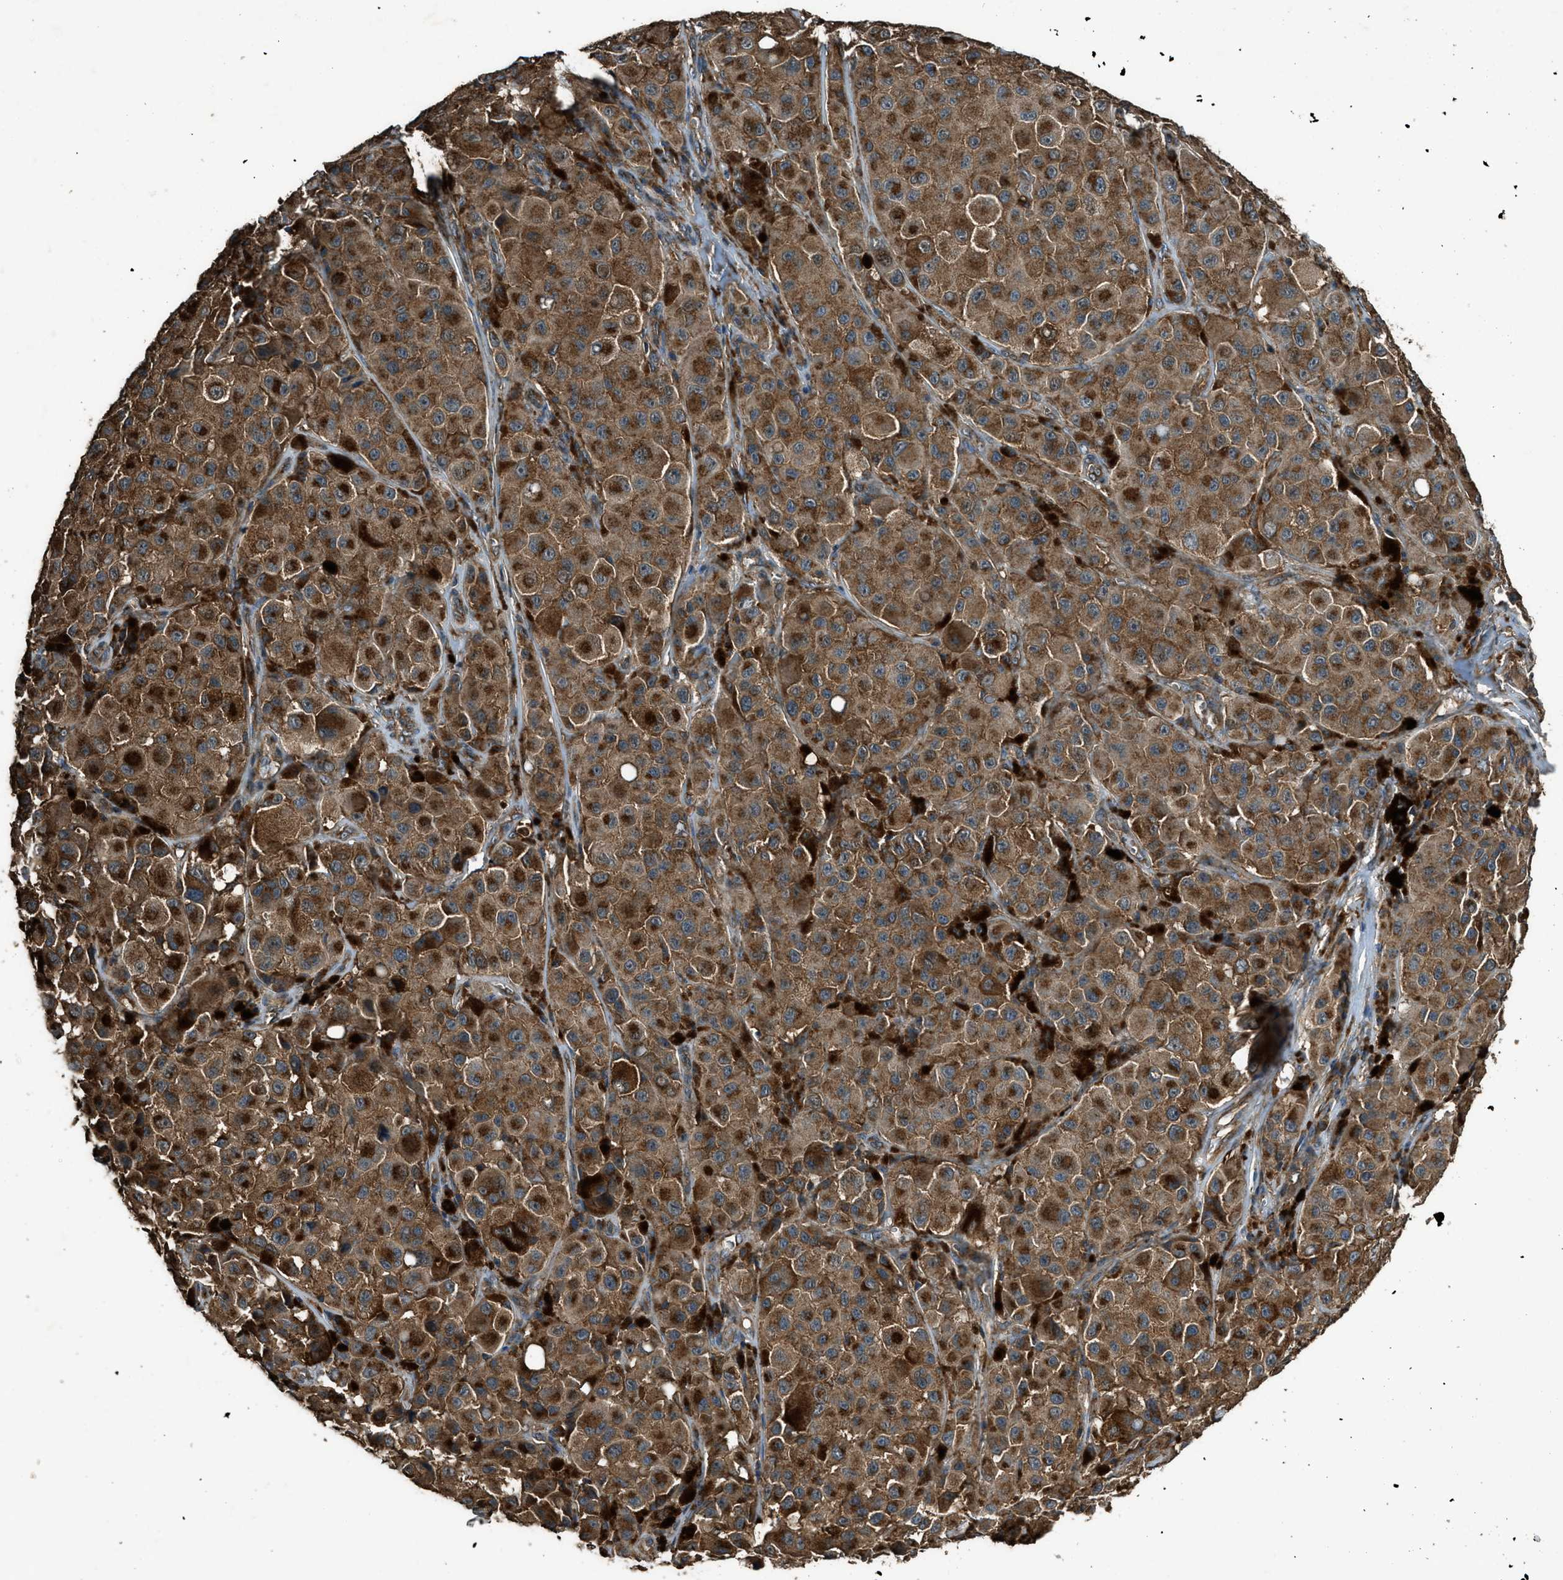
{"staining": {"intensity": "moderate", "quantity": ">75%", "location": "cytoplasmic/membranous"}, "tissue": "melanoma", "cell_type": "Tumor cells", "image_type": "cancer", "snomed": [{"axis": "morphology", "description": "Malignant melanoma, NOS"}, {"axis": "topography", "description": "Skin"}], "caption": "High-magnification brightfield microscopy of malignant melanoma stained with DAB (3,3'-diaminobenzidine) (brown) and counterstained with hematoxylin (blue). tumor cells exhibit moderate cytoplasmic/membranous positivity is seen in approximately>75% of cells.", "gene": "MAP3K8", "patient": {"sex": "male", "age": 84}}